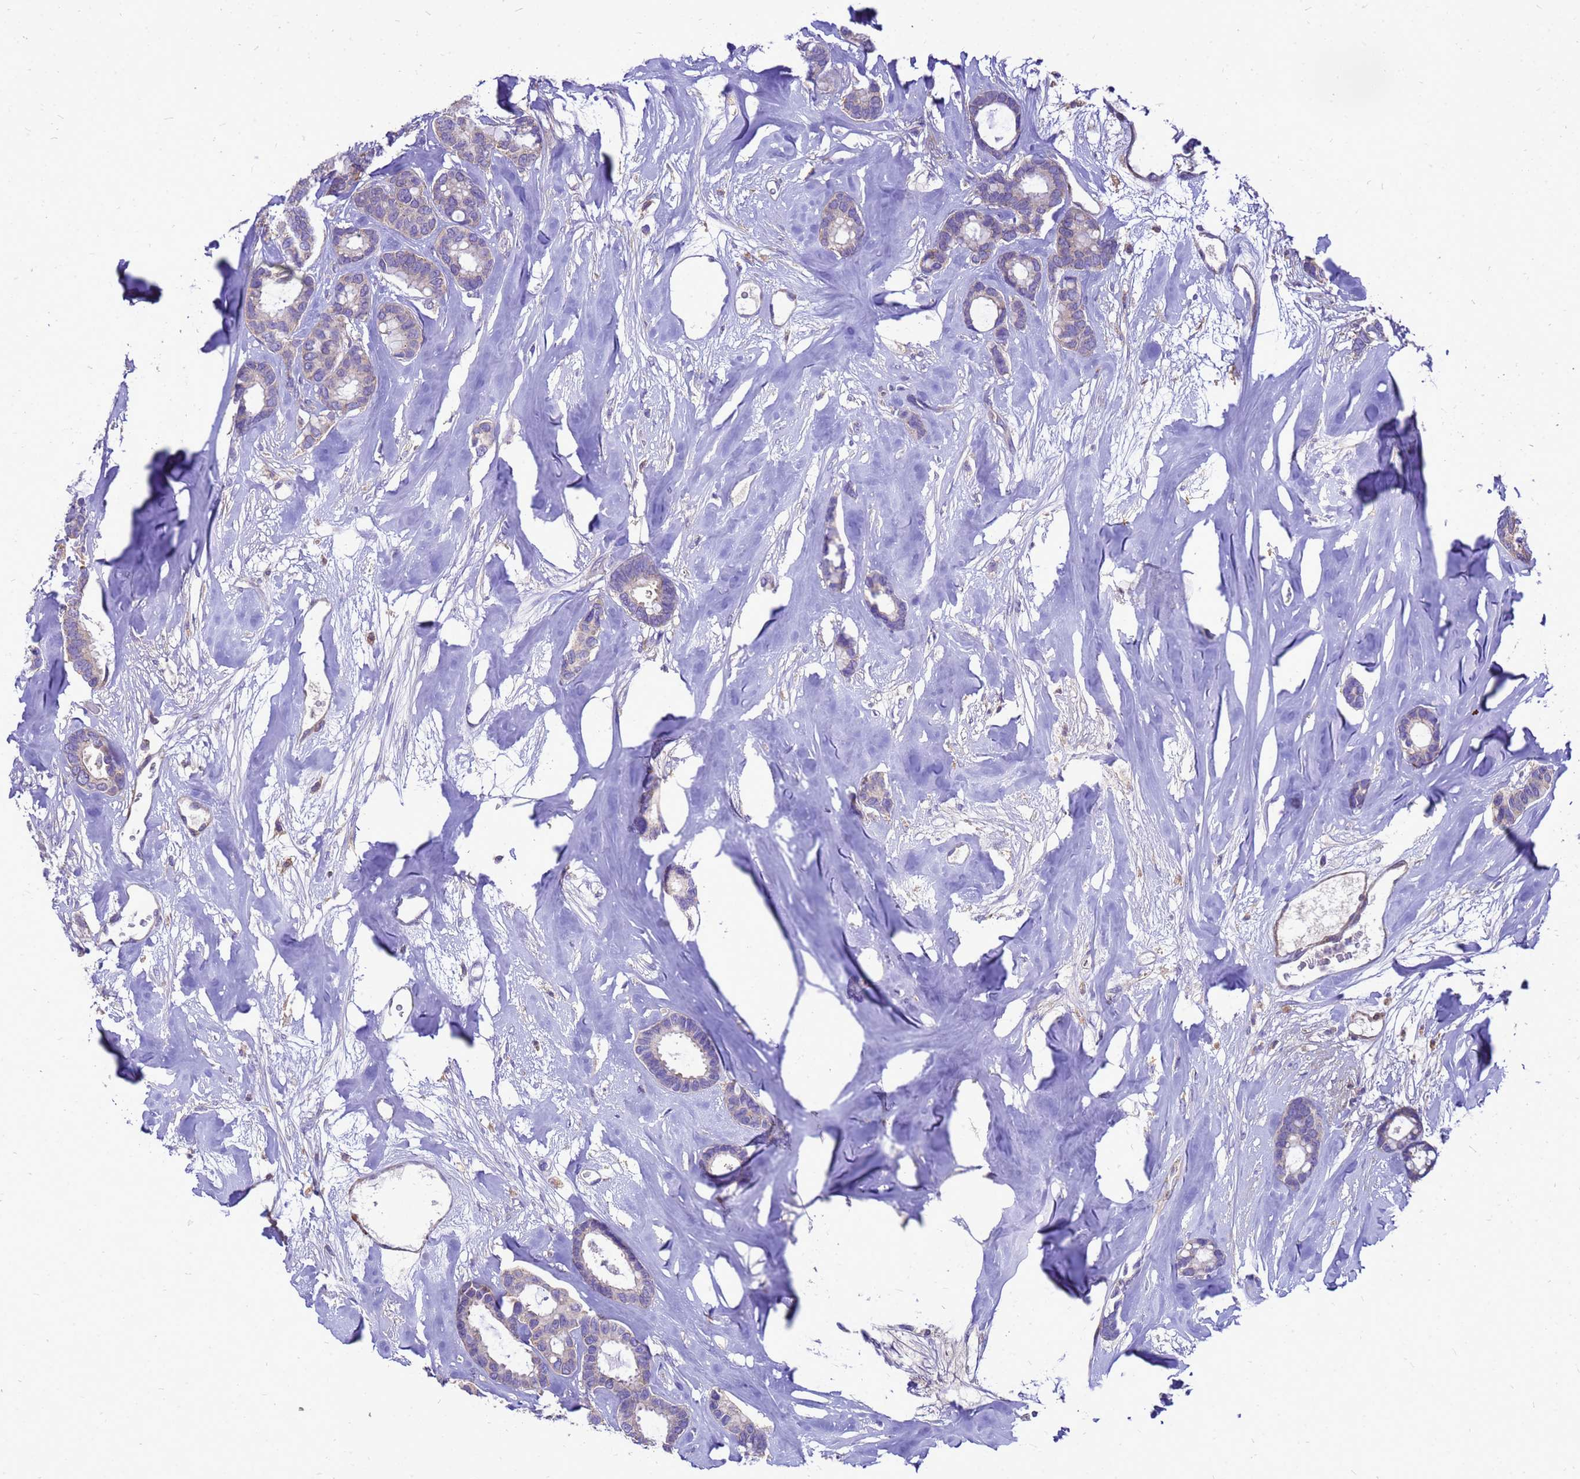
{"staining": {"intensity": "negative", "quantity": "none", "location": "none"}, "tissue": "breast cancer", "cell_type": "Tumor cells", "image_type": "cancer", "snomed": [{"axis": "morphology", "description": "Duct carcinoma"}, {"axis": "topography", "description": "Breast"}], "caption": "Tumor cells show no significant staining in breast cancer. The staining was performed using DAB (3,3'-diaminobenzidine) to visualize the protein expression in brown, while the nuclei were stained in blue with hematoxylin (Magnification: 20x).", "gene": "POP7", "patient": {"sex": "female", "age": 87}}